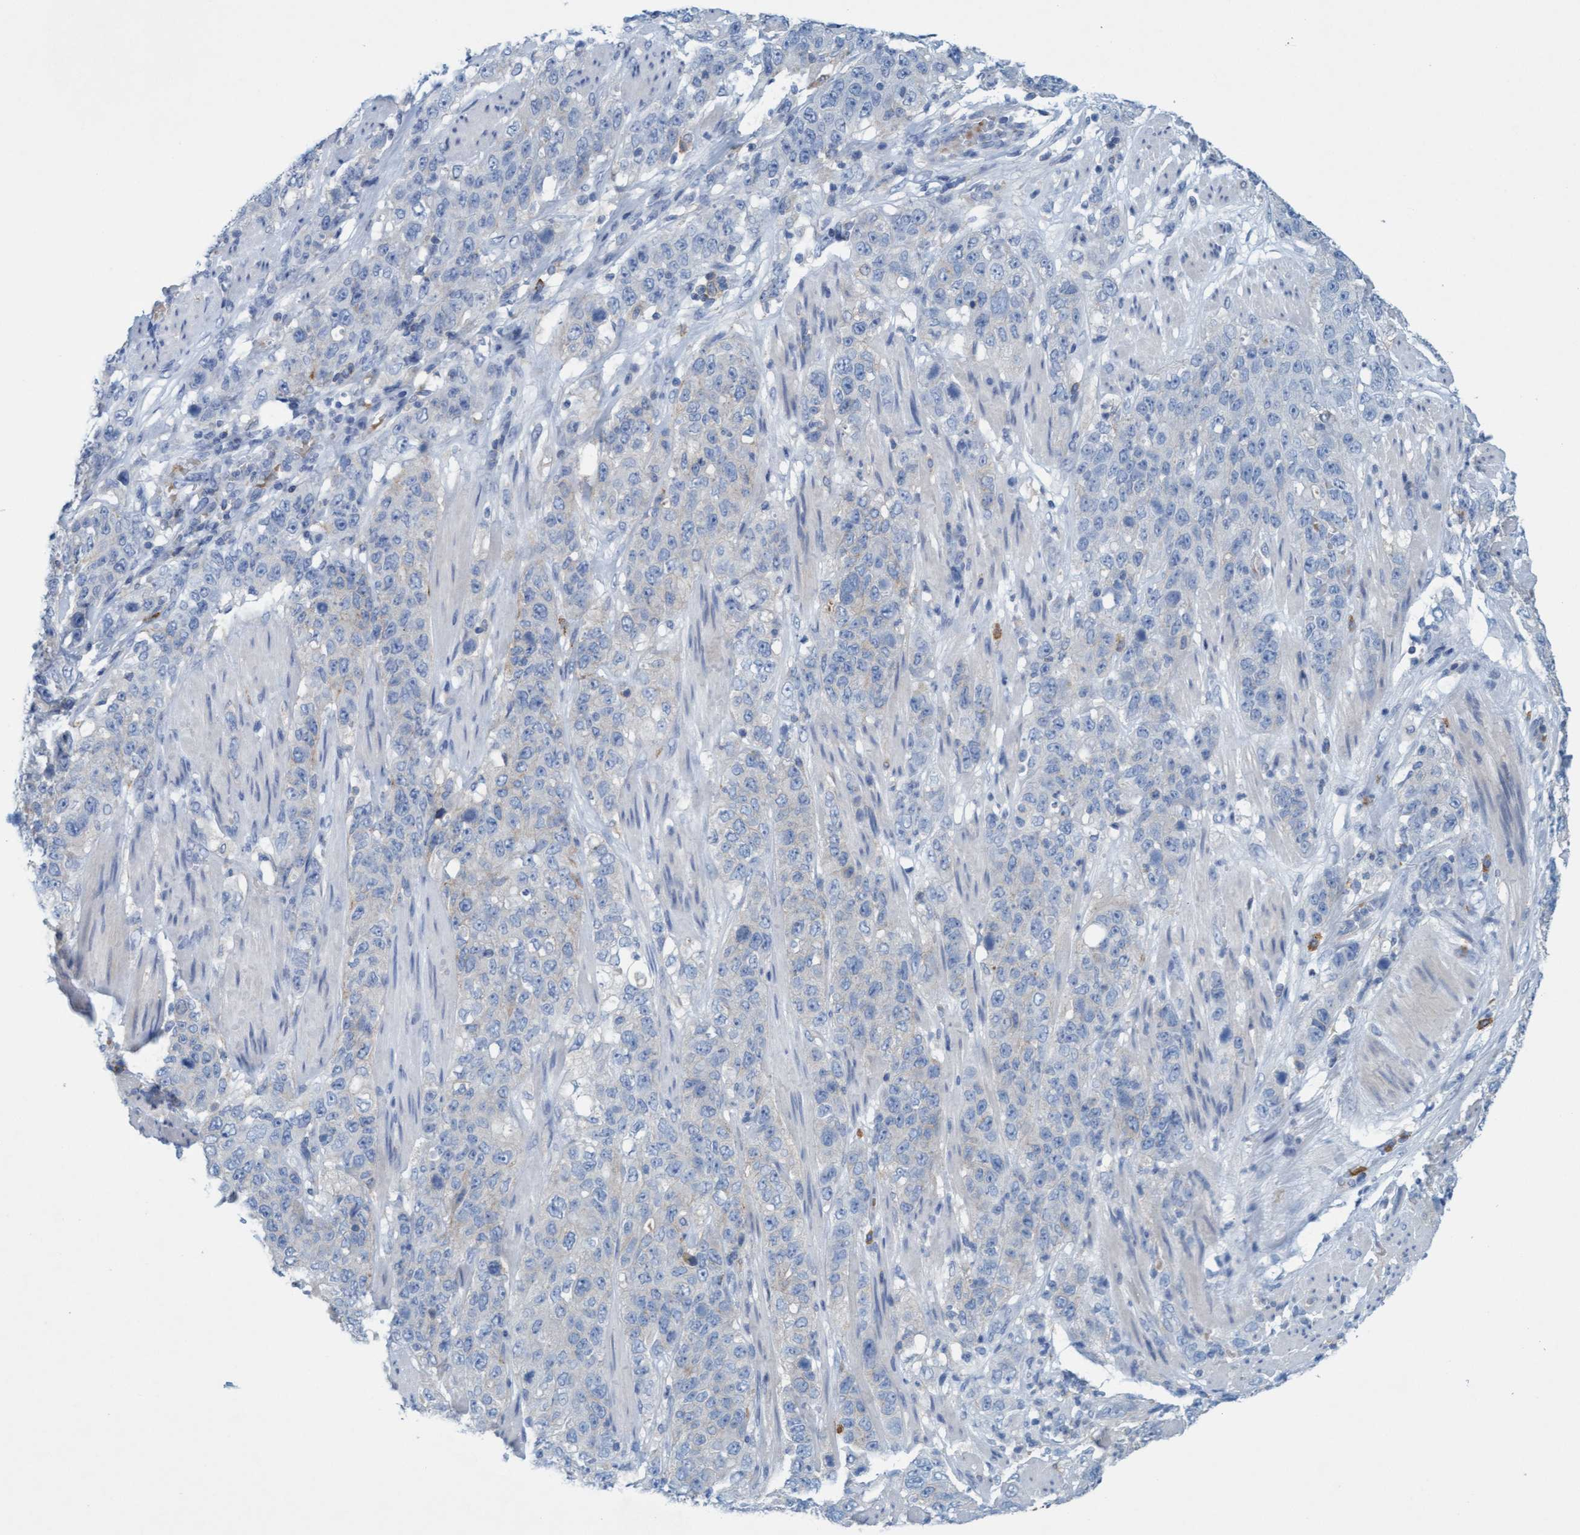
{"staining": {"intensity": "negative", "quantity": "none", "location": "none"}, "tissue": "stomach cancer", "cell_type": "Tumor cells", "image_type": "cancer", "snomed": [{"axis": "morphology", "description": "Adenocarcinoma, NOS"}, {"axis": "topography", "description": "Stomach"}], "caption": "DAB immunohistochemical staining of human stomach cancer exhibits no significant expression in tumor cells. Brightfield microscopy of IHC stained with DAB (3,3'-diaminobenzidine) (brown) and hematoxylin (blue), captured at high magnification.", "gene": "SIGIRR", "patient": {"sex": "male", "age": 48}}